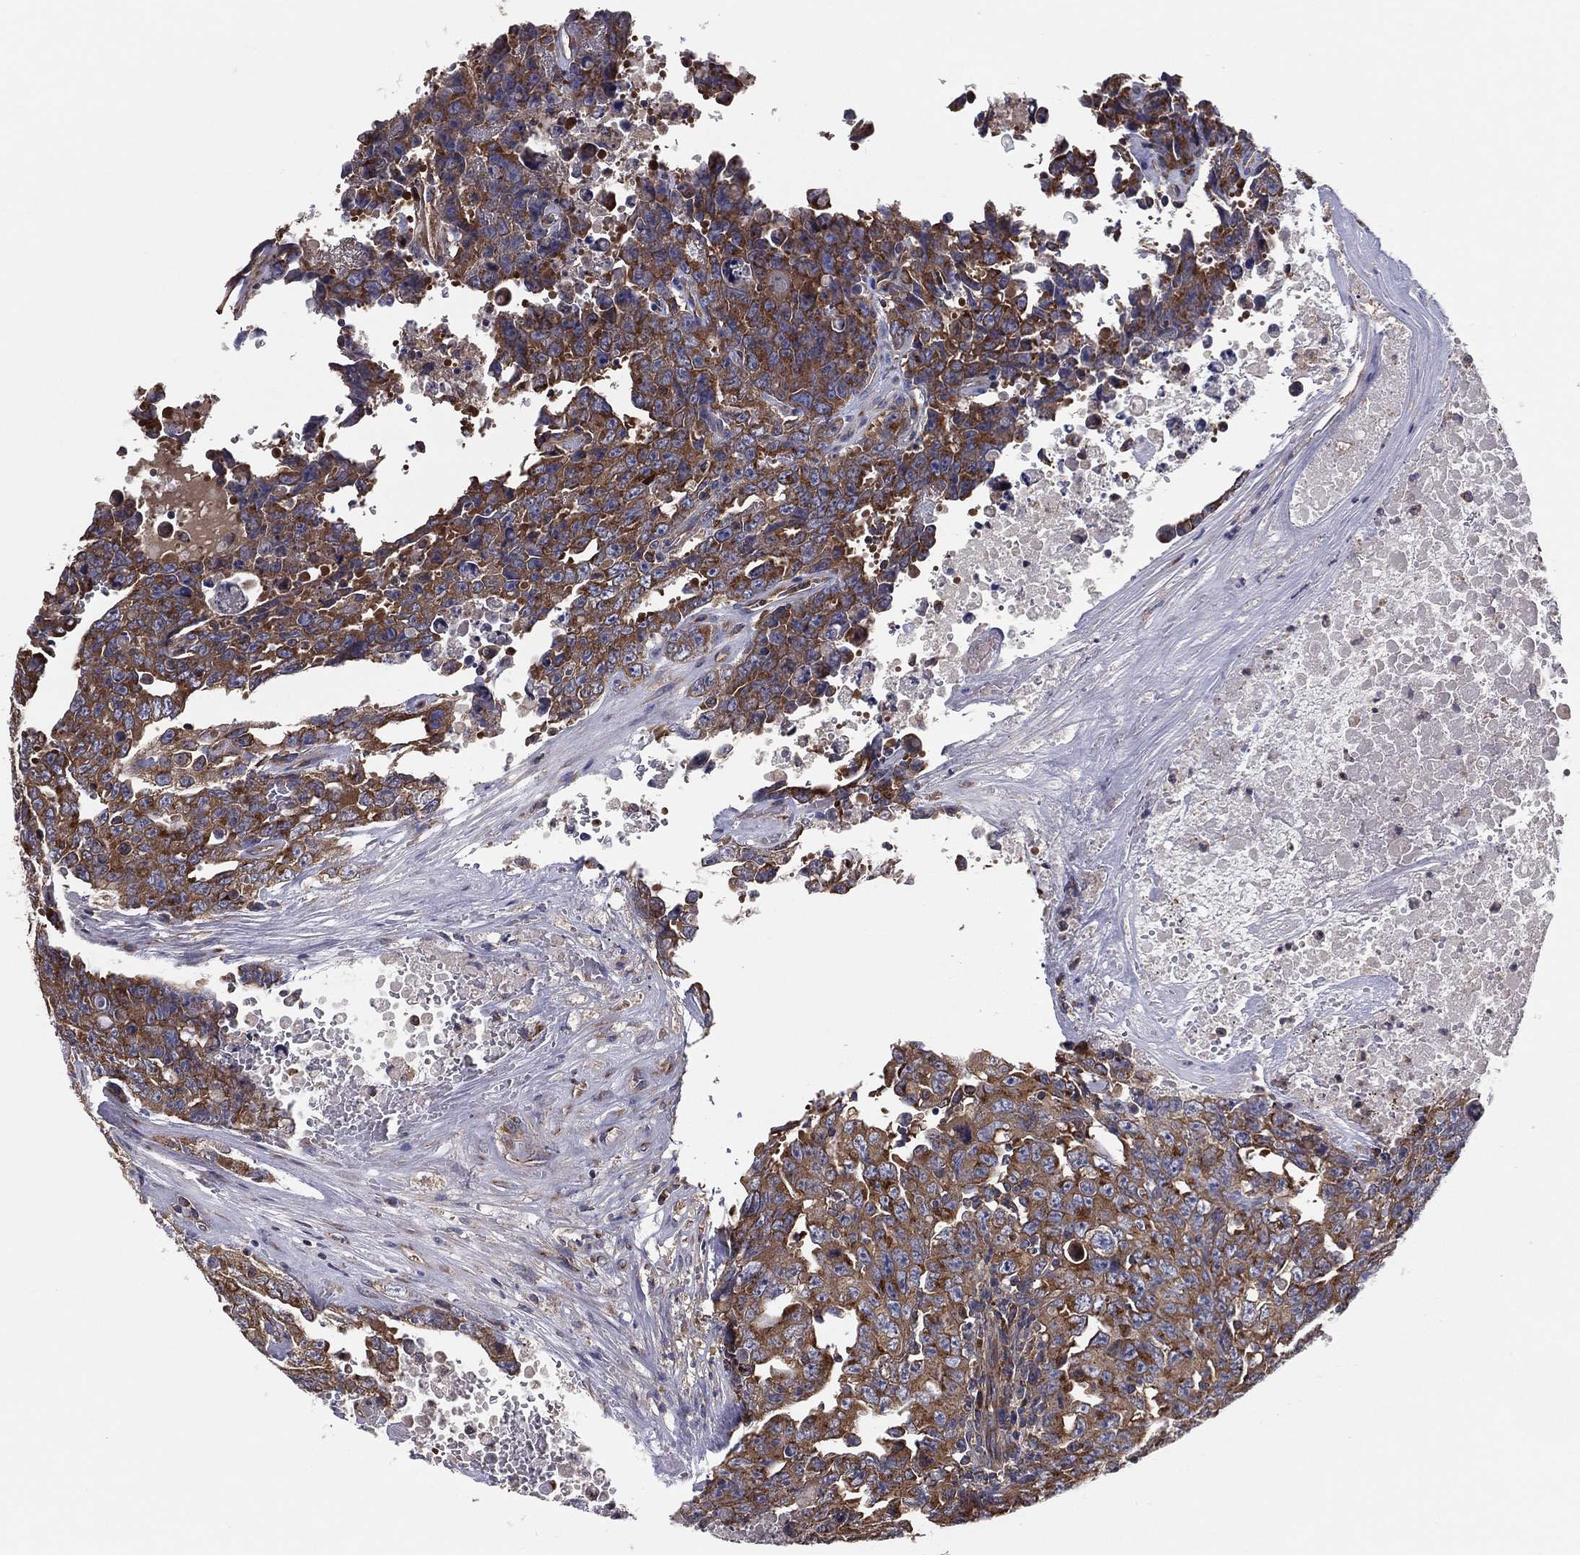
{"staining": {"intensity": "moderate", "quantity": ">75%", "location": "cytoplasmic/membranous"}, "tissue": "testis cancer", "cell_type": "Tumor cells", "image_type": "cancer", "snomed": [{"axis": "morphology", "description": "Carcinoma, Embryonal, NOS"}, {"axis": "topography", "description": "Testis"}], "caption": "Immunohistochemistry (IHC) (DAB) staining of human testis cancer (embryonal carcinoma) displays moderate cytoplasmic/membranous protein expression in approximately >75% of tumor cells.", "gene": "EIF2B5", "patient": {"sex": "male", "age": 24}}